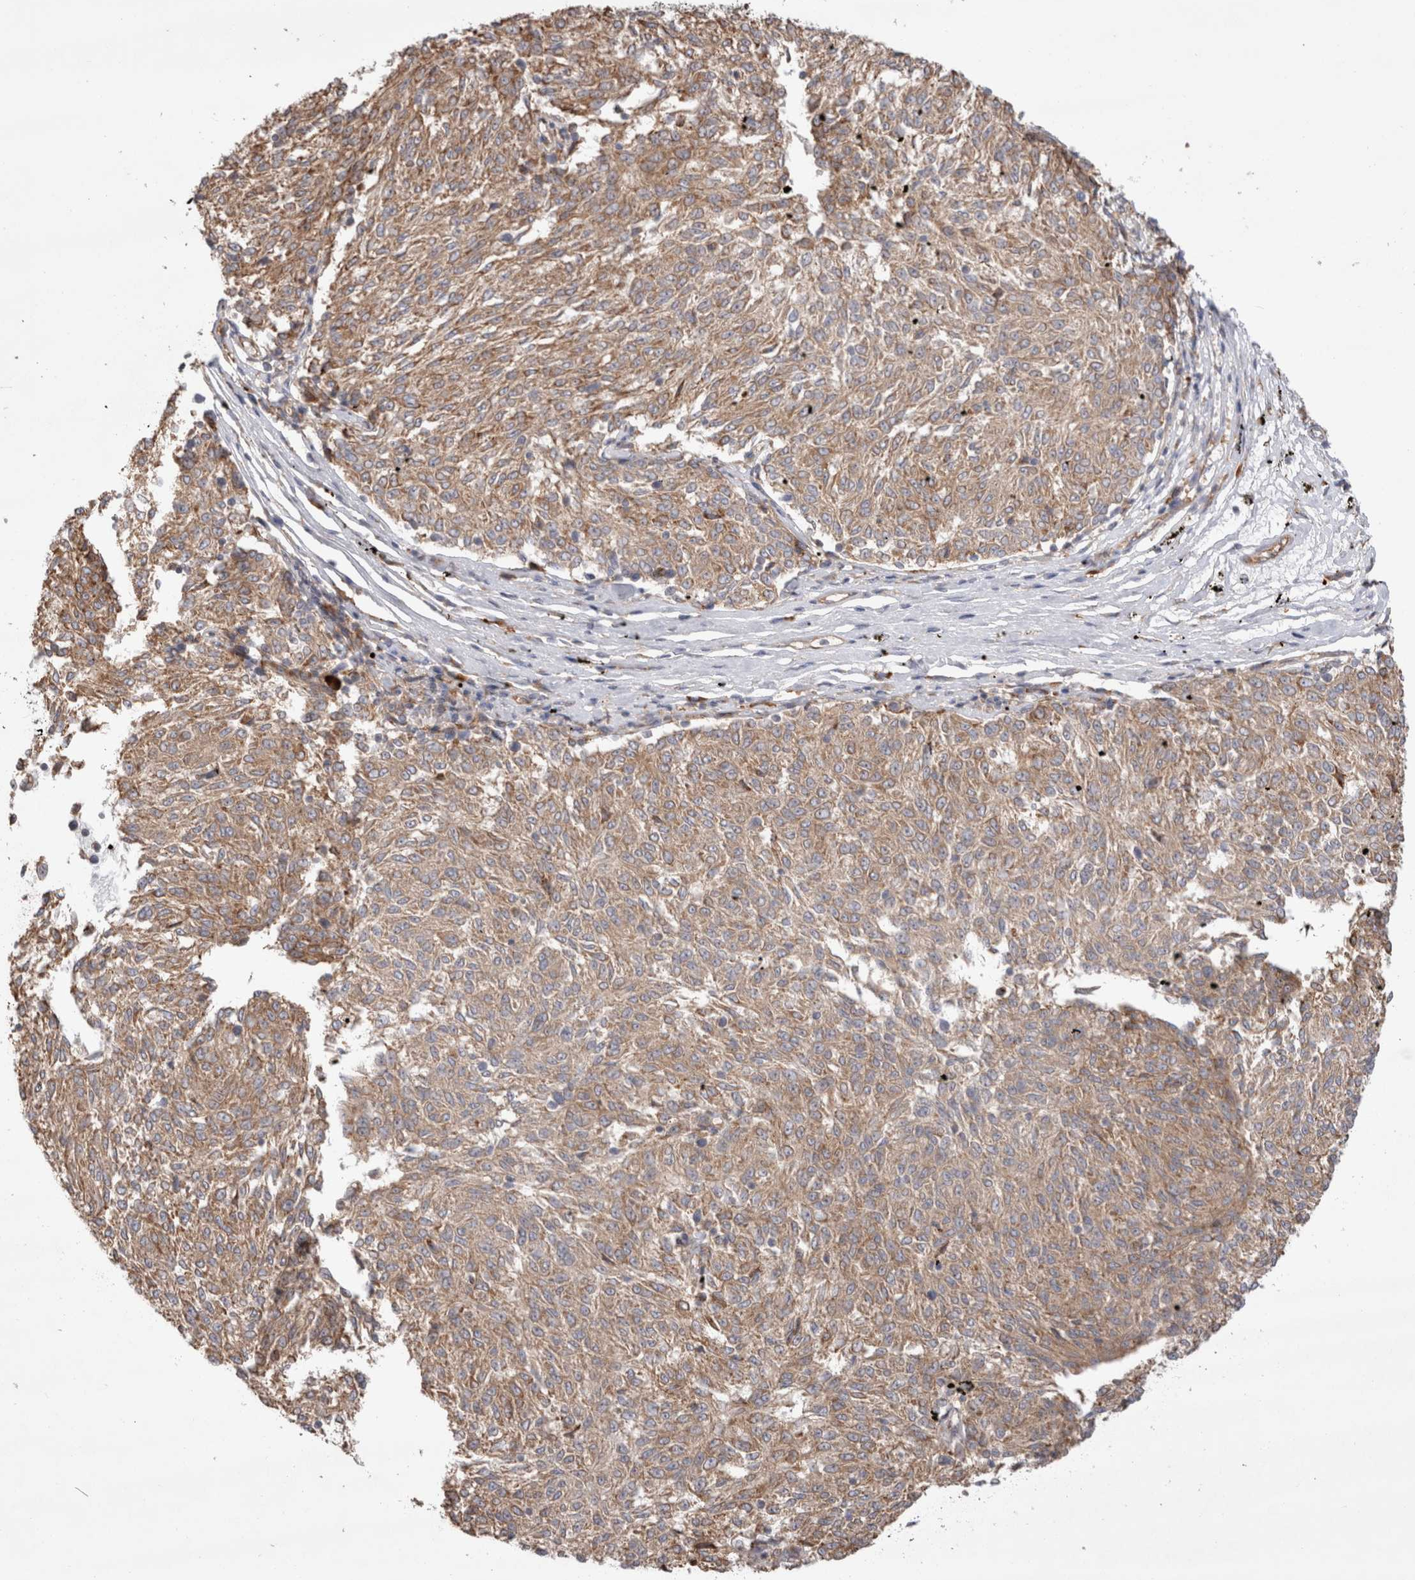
{"staining": {"intensity": "weak", "quantity": ">75%", "location": "cytoplasmic/membranous"}, "tissue": "melanoma", "cell_type": "Tumor cells", "image_type": "cancer", "snomed": [{"axis": "morphology", "description": "Malignant melanoma, NOS"}, {"axis": "topography", "description": "Skin"}], "caption": "Protein positivity by immunohistochemistry exhibits weak cytoplasmic/membranous expression in approximately >75% of tumor cells in melanoma.", "gene": "PDCD10", "patient": {"sex": "female", "age": 72}}